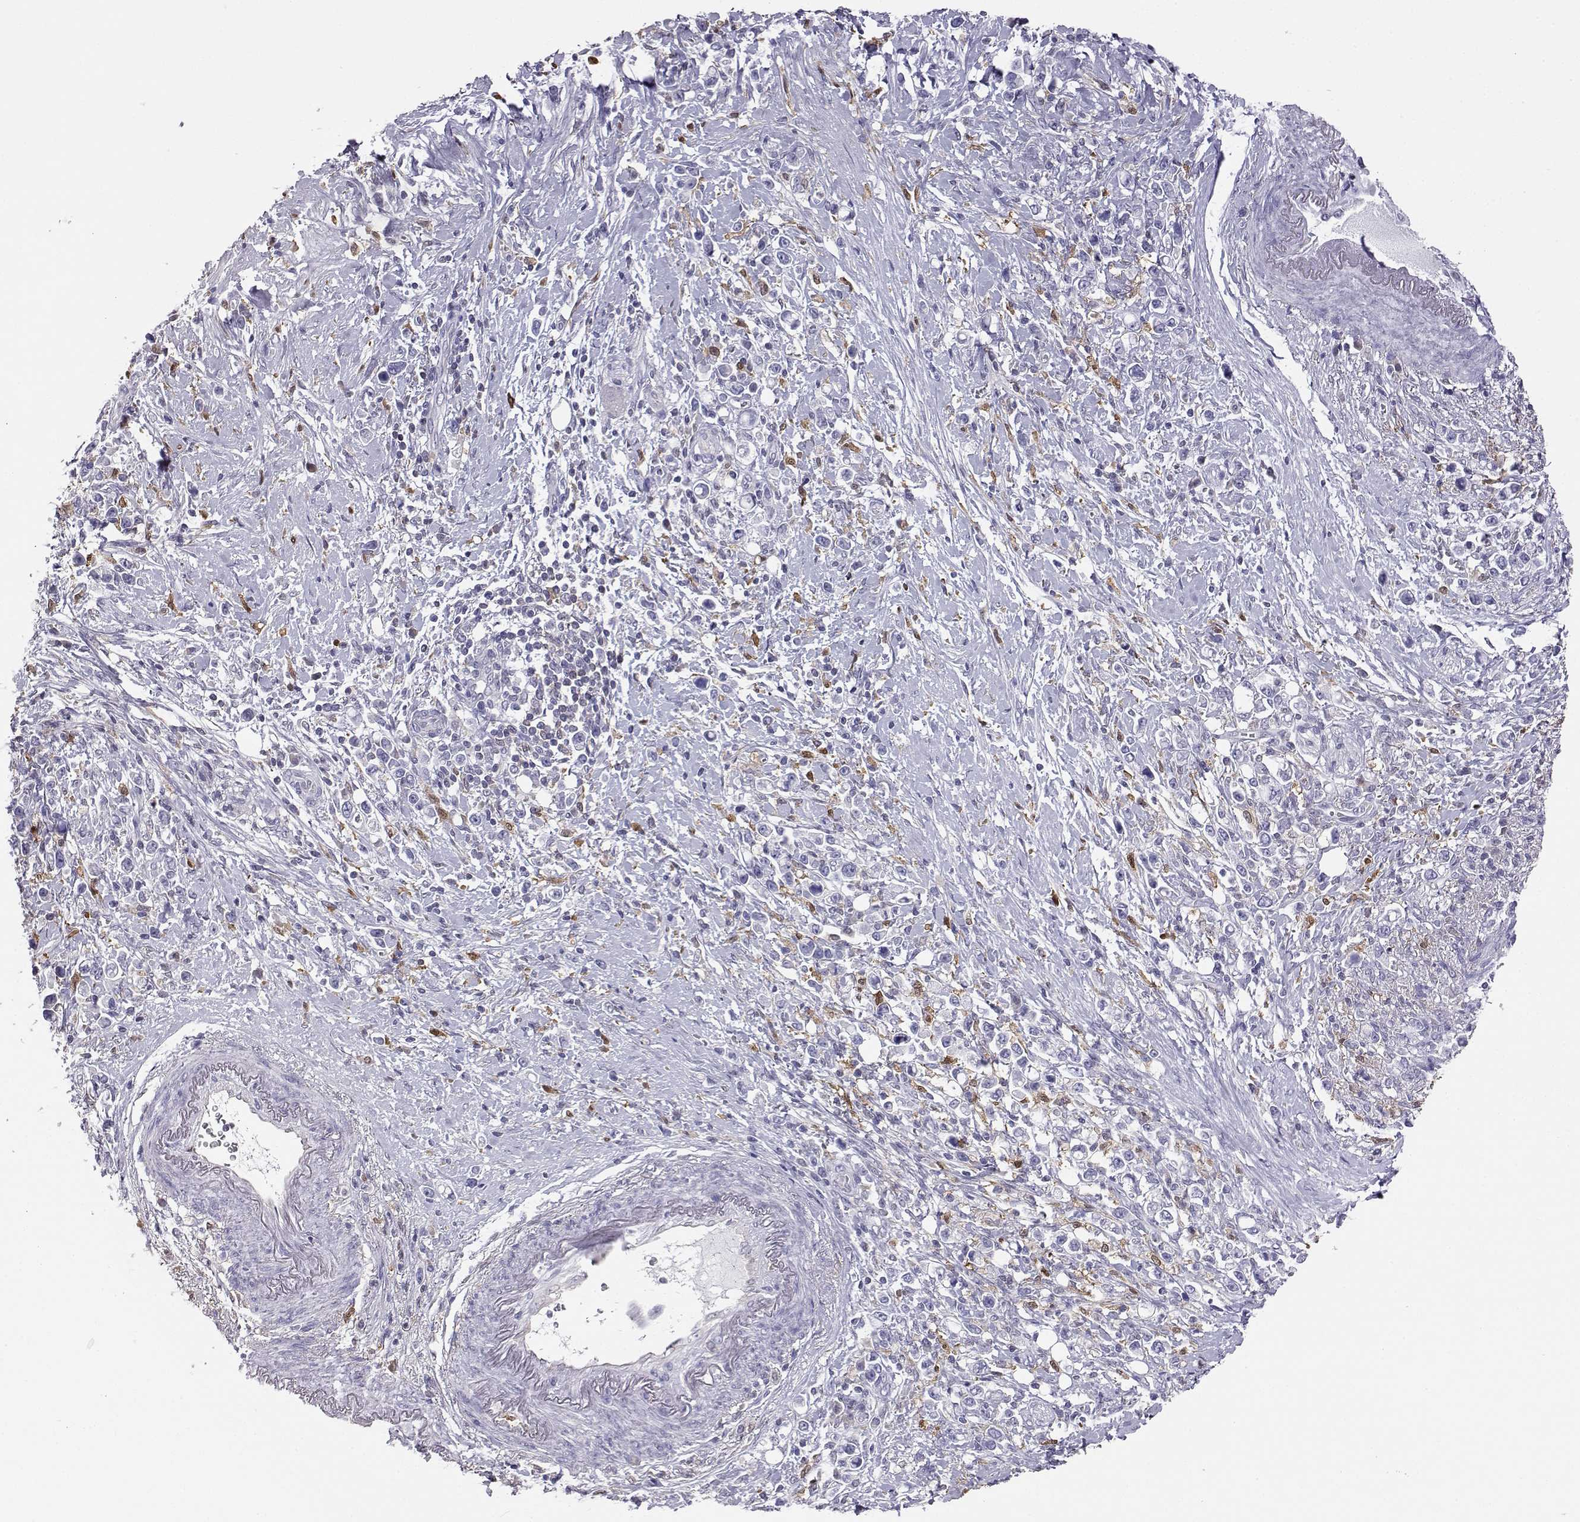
{"staining": {"intensity": "negative", "quantity": "none", "location": "none"}, "tissue": "stomach cancer", "cell_type": "Tumor cells", "image_type": "cancer", "snomed": [{"axis": "morphology", "description": "Adenocarcinoma, NOS"}, {"axis": "topography", "description": "Stomach"}], "caption": "Immunohistochemistry (IHC) histopathology image of neoplastic tissue: stomach cancer (adenocarcinoma) stained with DAB exhibits no significant protein staining in tumor cells.", "gene": "AKR1B1", "patient": {"sex": "male", "age": 63}}